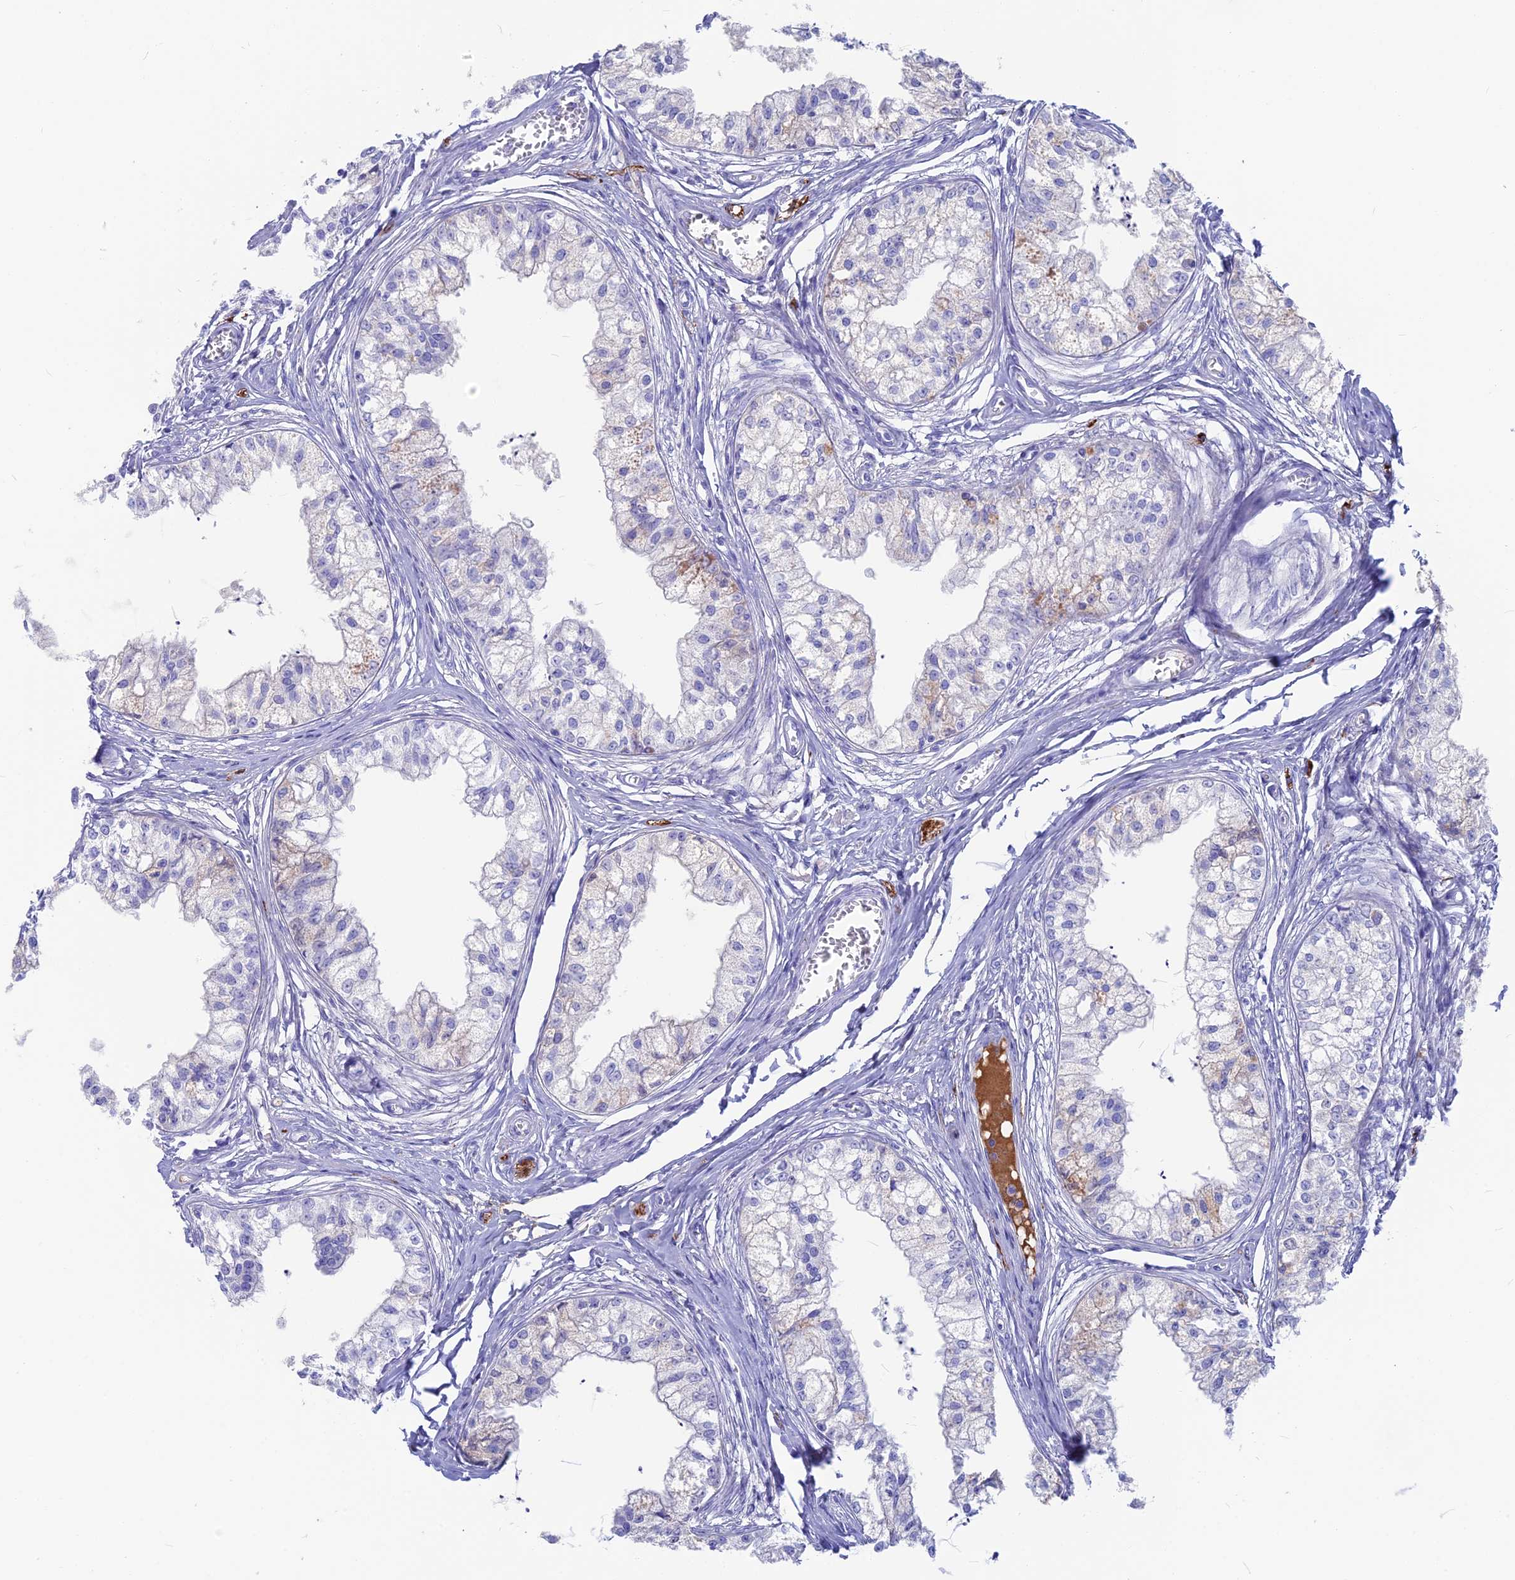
{"staining": {"intensity": "negative", "quantity": "none", "location": "none"}, "tissue": "epididymis", "cell_type": "Glandular cells", "image_type": "normal", "snomed": [{"axis": "morphology", "description": "Normal tissue, NOS"}, {"axis": "topography", "description": "Epididymis"}], "caption": "An IHC photomicrograph of benign epididymis is shown. There is no staining in glandular cells of epididymis. (IHC, brightfield microscopy, high magnification).", "gene": "SNAP91", "patient": {"sex": "male", "age": 79}}